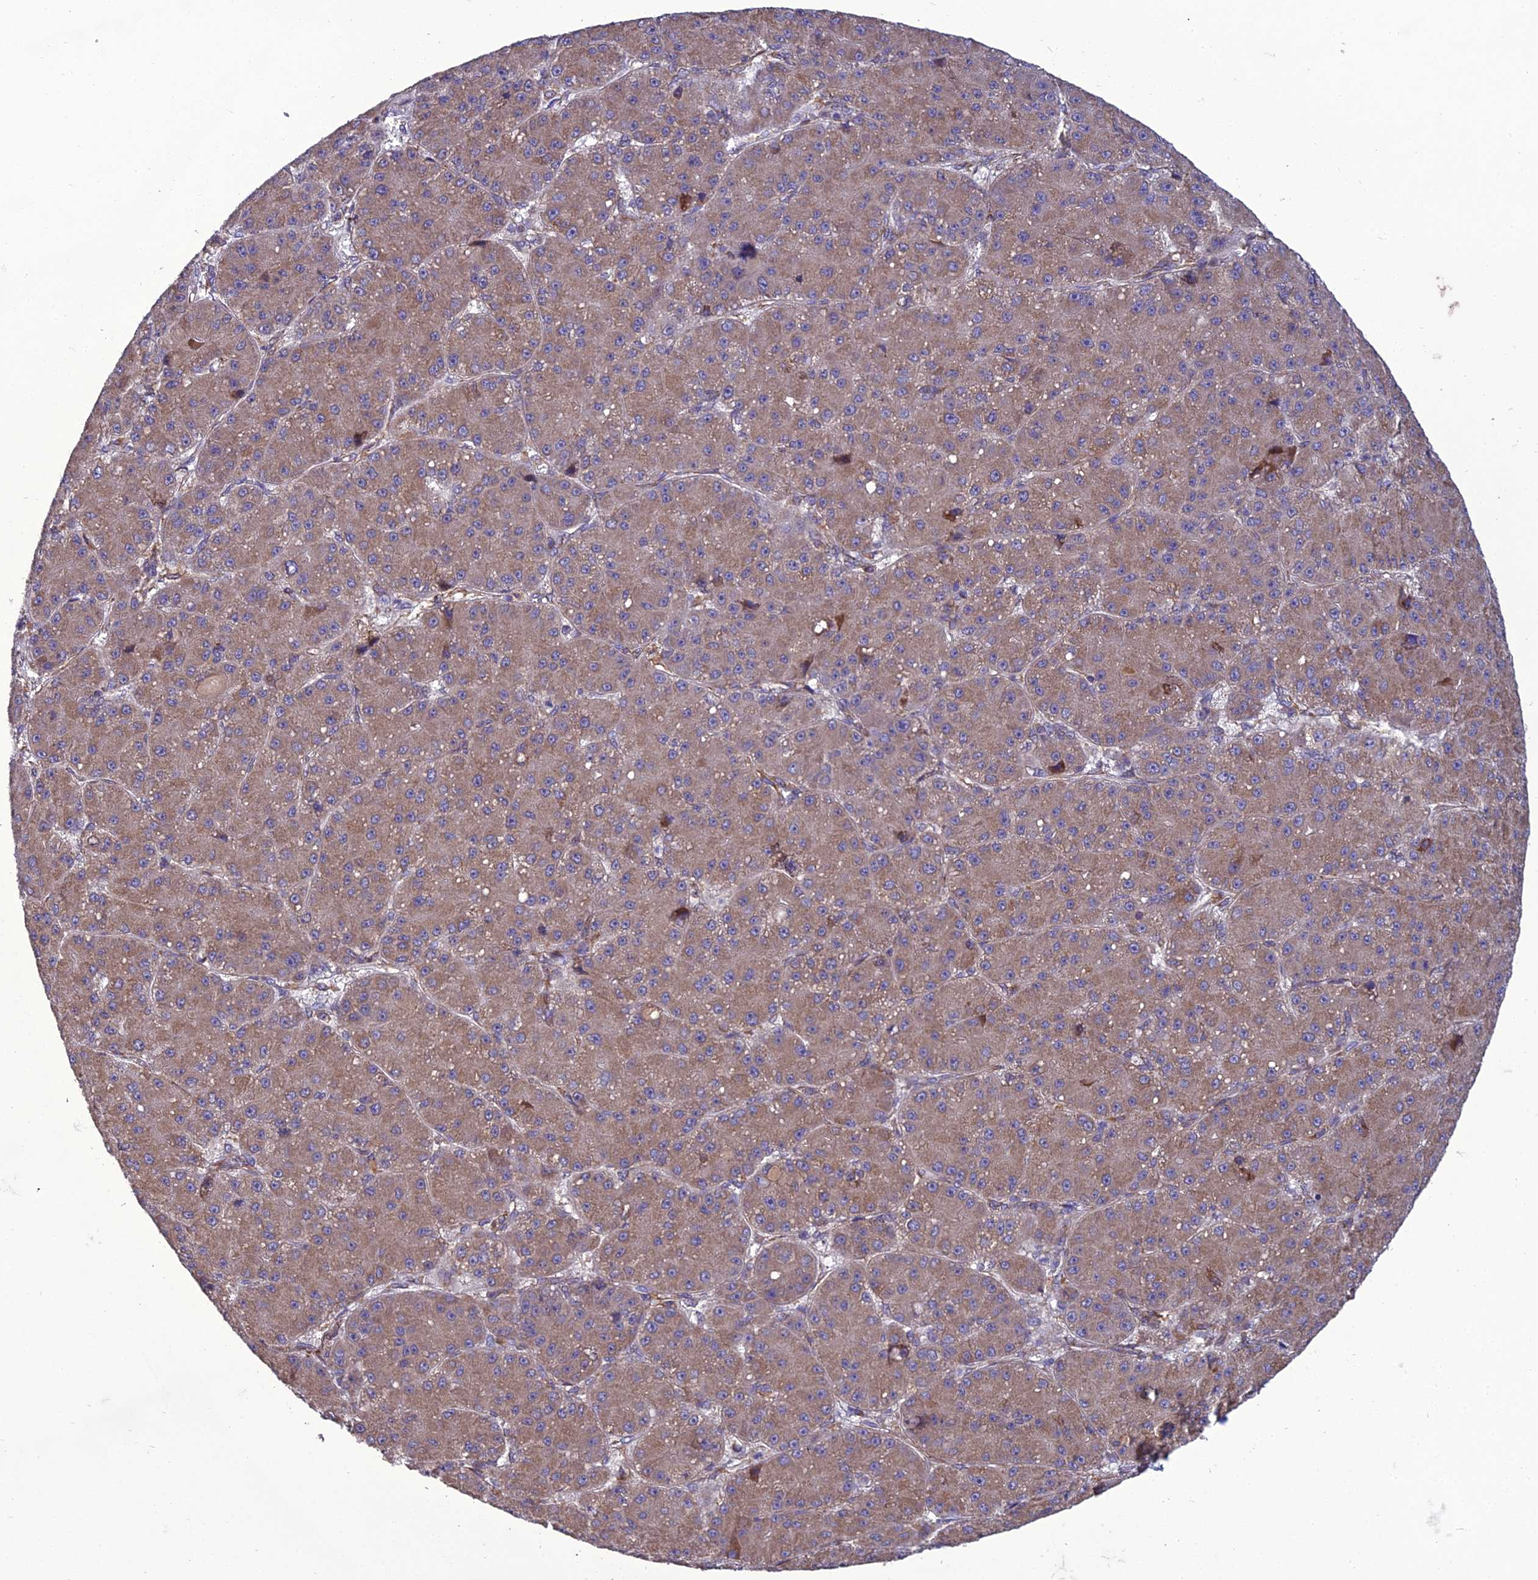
{"staining": {"intensity": "weak", "quantity": ">75%", "location": "cytoplasmic/membranous"}, "tissue": "liver cancer", "cell_type": "Tumor cells", "image_type": "cancer", "snomed": [{"axis": "morphology", "description": "Carcinoma, Hepatocellular, NOS"}, {"axis": "topography", "description": "Liver"}], "caption": "Immunohistochemical staining of human hepatocellular carcinoma (liver) exhibits low levels of weak cytoplasmic/membranous expression in approximately >75% of tumor cells.", "gene": "GIMAP1", "patient": {"sex": "male", "age": 67}}